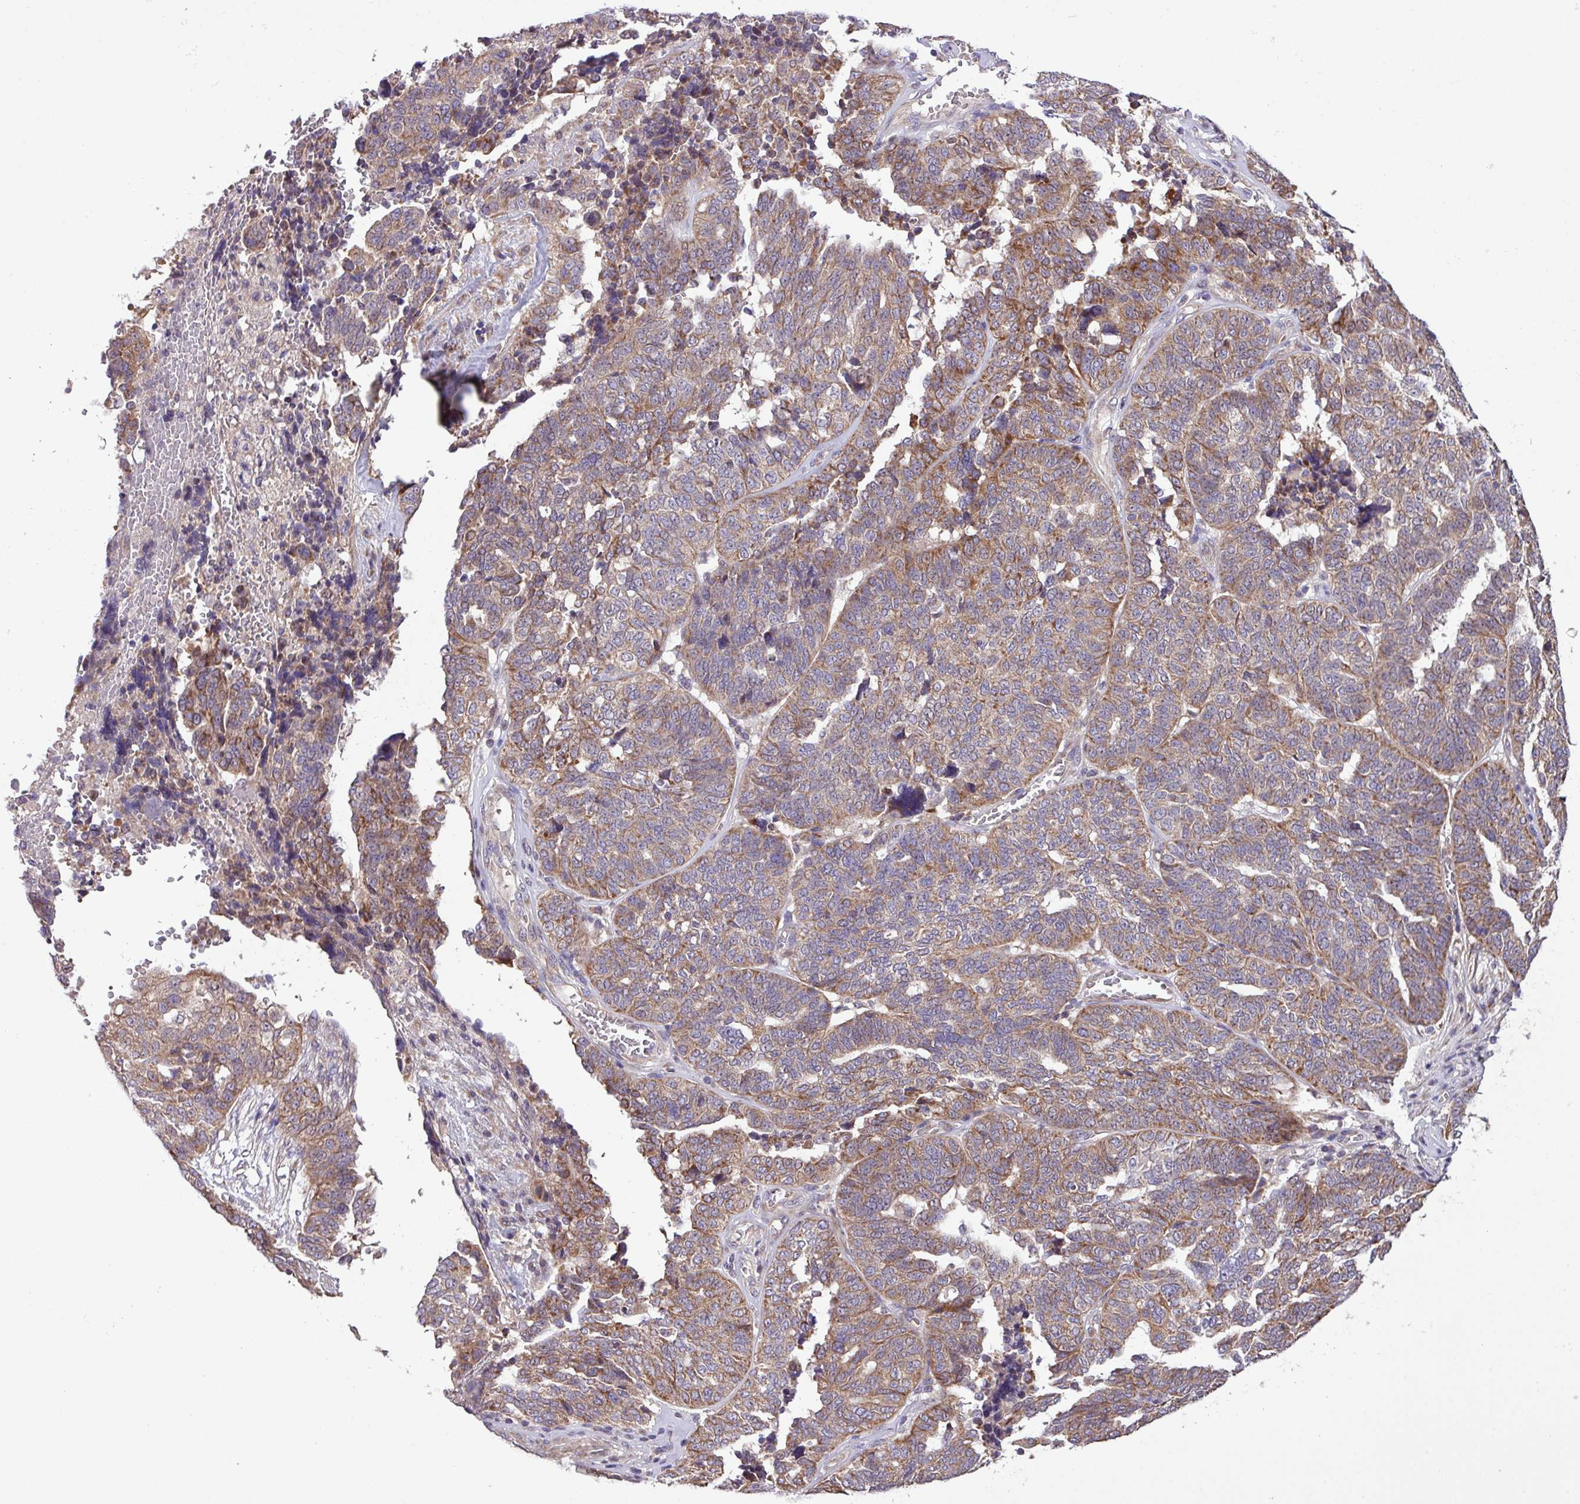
{"staining": {"intensity": "moderate", "quantity": ">75%", "location": "cytoplasmic/membranous"}, "tissue": "ovarian cancer", "cell_type": "Tumor cells", "image_type": "cancer", "snomed": [{"axis": "morphology", "description": "Cystadenocarcinoma, serous, NOS"}, {"axis": "topography", "description": "Ovary"}], "caption": "Immunohistochemical staining of serous cystadenocarcinoma (ovarian) shows medium levels of moderate cytoplasmic/membranous expression in about >75% of tumor cells.", "gene": "TIMM10B", "patient": {"sex": "female", "age": 59}}